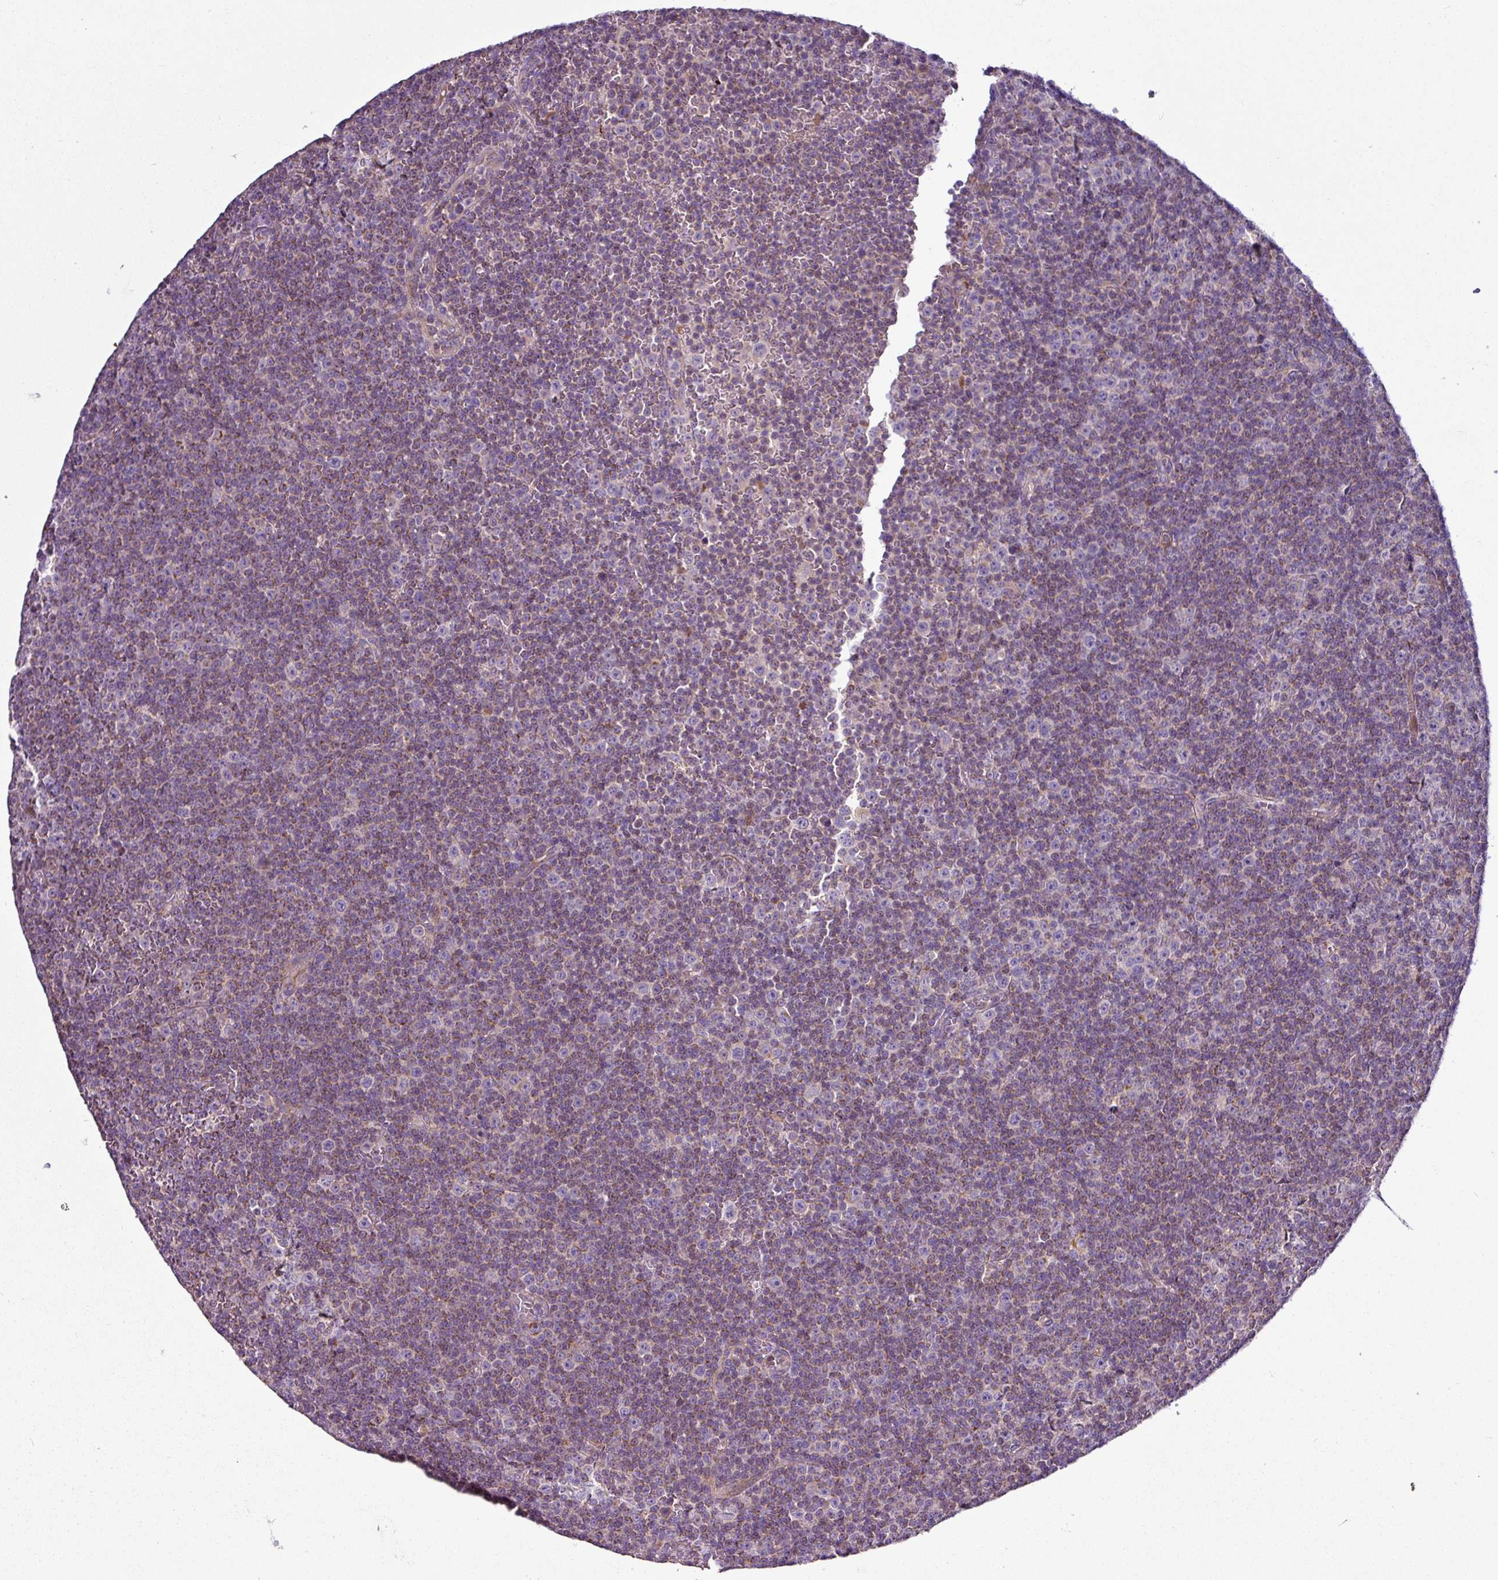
{"staining": {"intensity": "moderate", "quantity": "25%-75%", "location": "cytoplasmic/membranous"}, "tissue": "lymphoma", "cell_type": "Tumor cells", "image_type": "cancer", "snomed": [{"axis": "morphology", "description": "Malignant lymphoma, non-Hodgkin's type, Low grade"}, {"axis": "topography", "description": "Lymph node"}], "caption": "An image showing moderate cytoplasmic/membranous staining in about 25%-75% of tumor cells in malignant lymphoma, non-Hodgkin's type (low-grade), as visualized by brown immunohistochemical staining.", "gene": "GAN", "patient": {"sex": "female", "age": 67}}